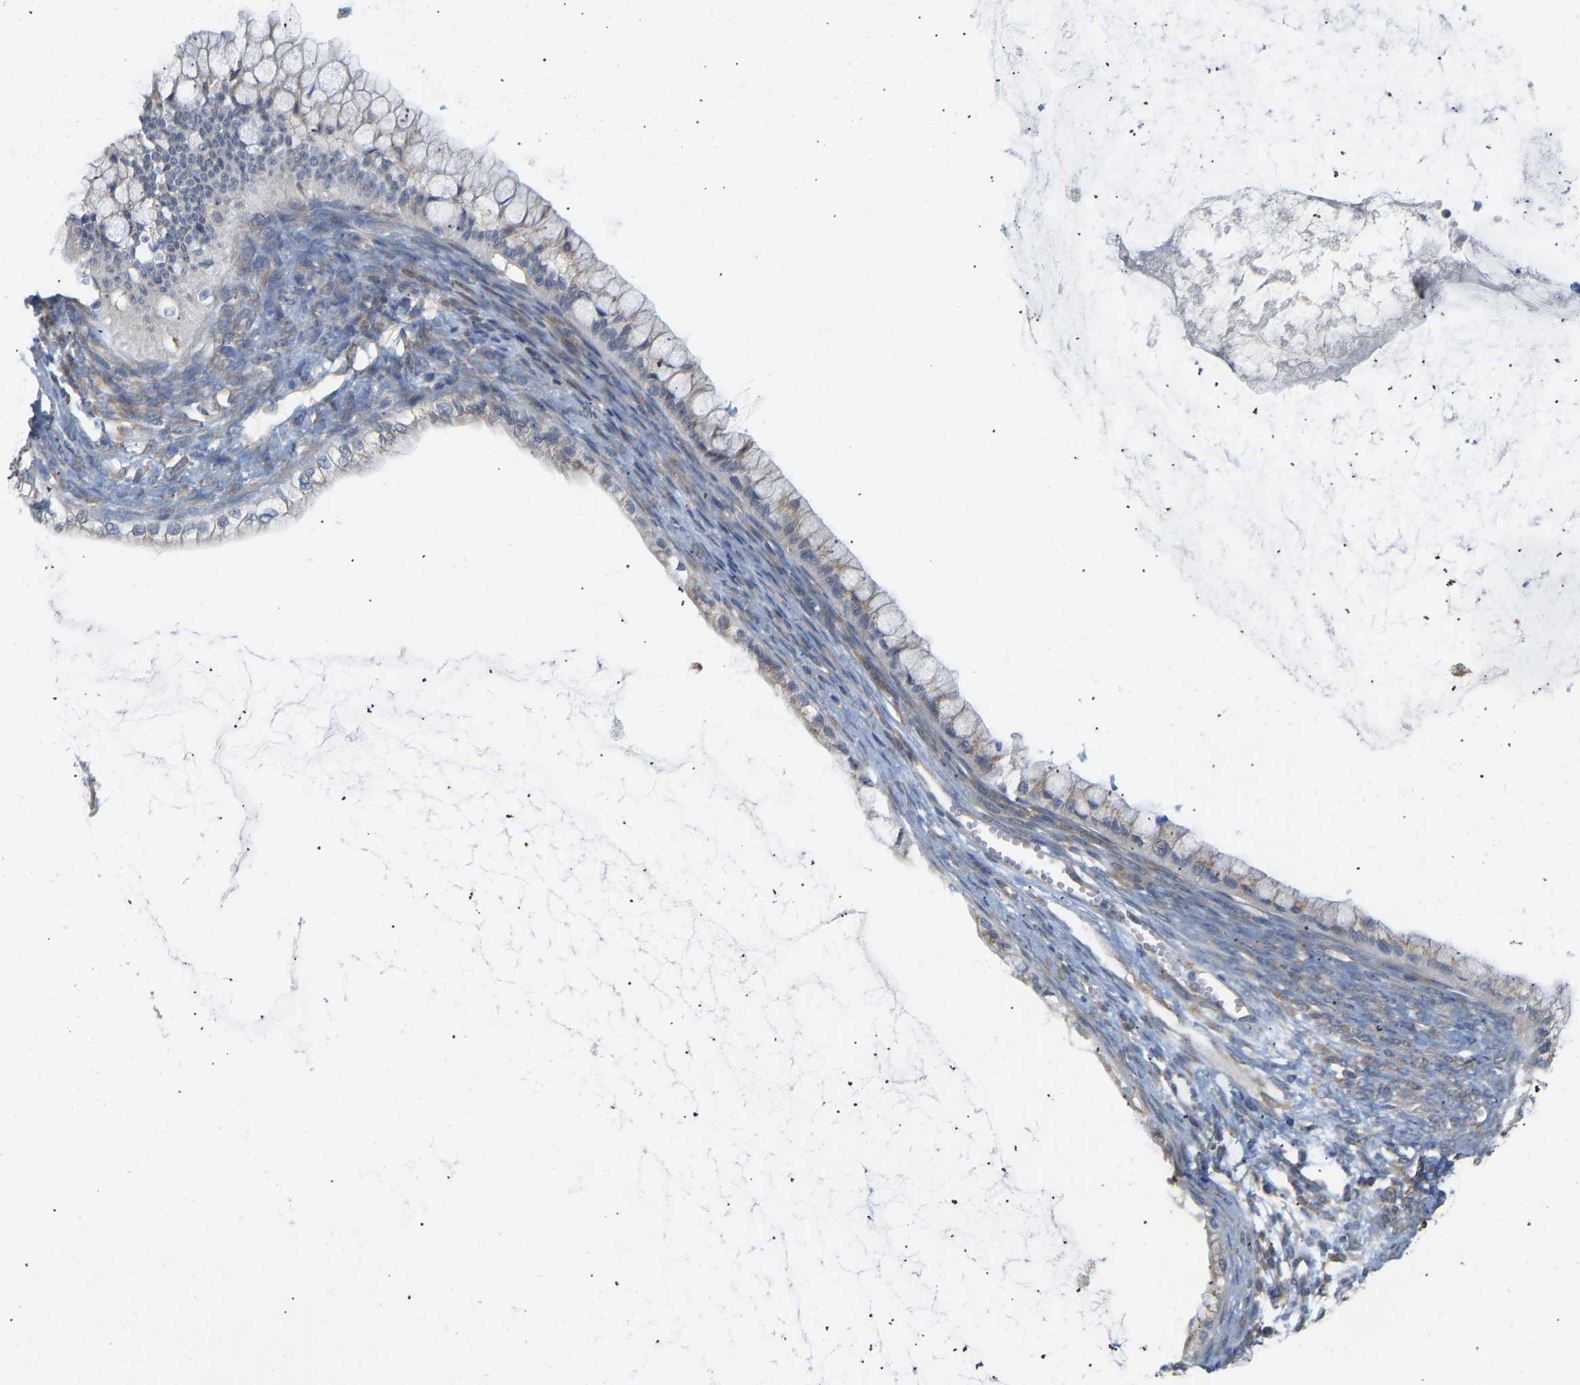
{"staining": {"intensity": "moderate", "quantity": "<25%", "location": "cytoplasmic/membranous"}, "tissue": "ovarian cancer", "cell_type": "Tumor cells", "image_type": "cancer", "snomed": [{"axis": "morphology", "description": "Cystadenocarcinoma, mucinous, NOS"}, {"axis": "topography", "description": "Ovary"}], "caption": "Immunohistochemistry (IHC) of human ovarian mucinous cystadenocarcinoma shows low levels of moderate cytoplasmic/membranous positivity in about <25% of tumor cells.", "gene": "BEND3", "patient": {"sex": "female", "age": 57}}